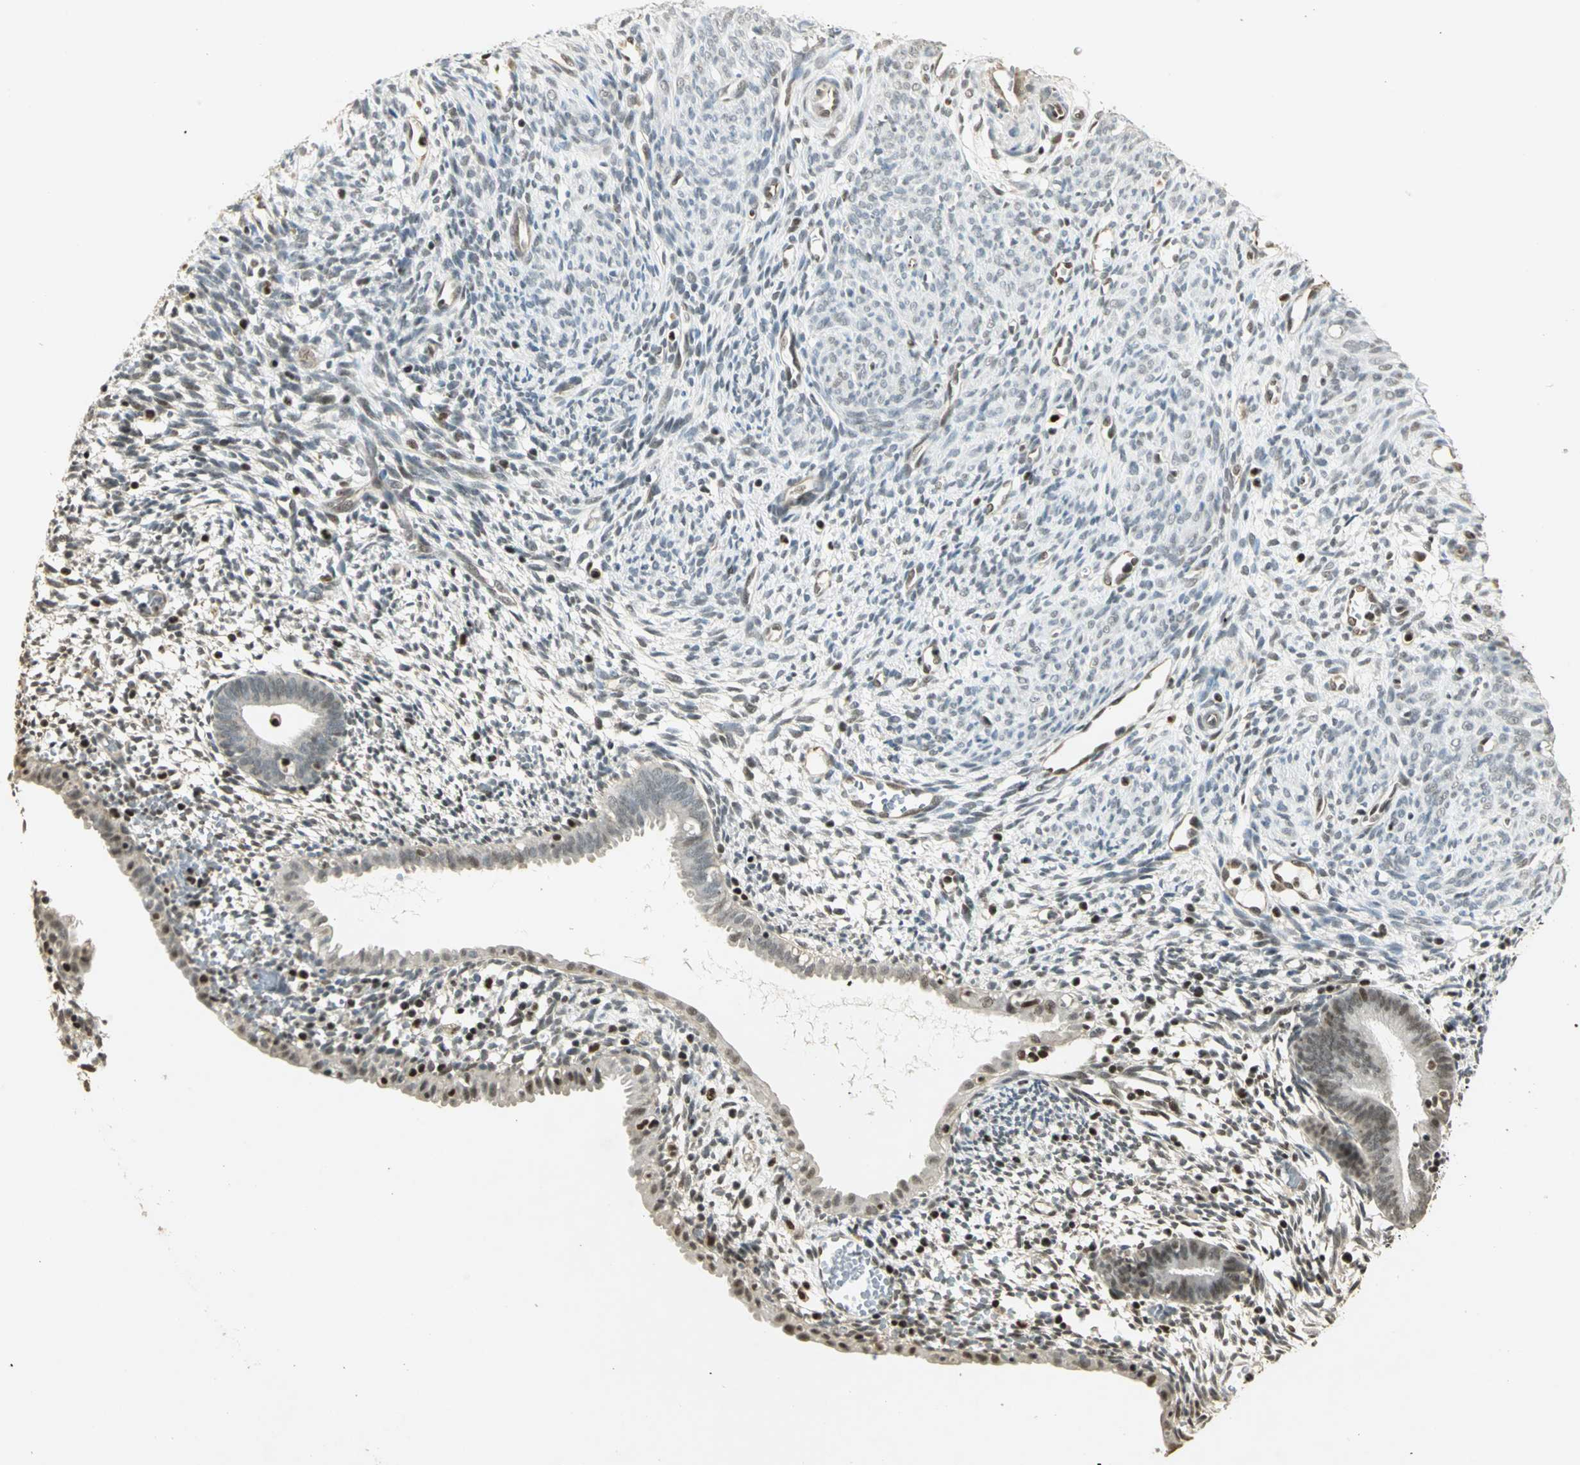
{"staining": {"intensity": "weak", "quantity": "<25%", "location": "nuclear"}, "tissue": "endometrium", "cell_type": "Cells in endometrial stroma", "image_type": "normal", "snomed": [{"axis": "morphology", "description": "Normal tissue, NOS"}, {"axis": "morphology", "description": "Atrophy, NOS"}, {"axis": "topography", "description": "Uterus"}, {"axis": "topography", "description": "Endometrium"}], "caption": "An IHC histopathology image of unremarkable endometrium is shown. There is no staining in cells in endometrial stroma of endometrium.", "gene": "ELF1", "patient": {"sex": "female", "age": 68}}